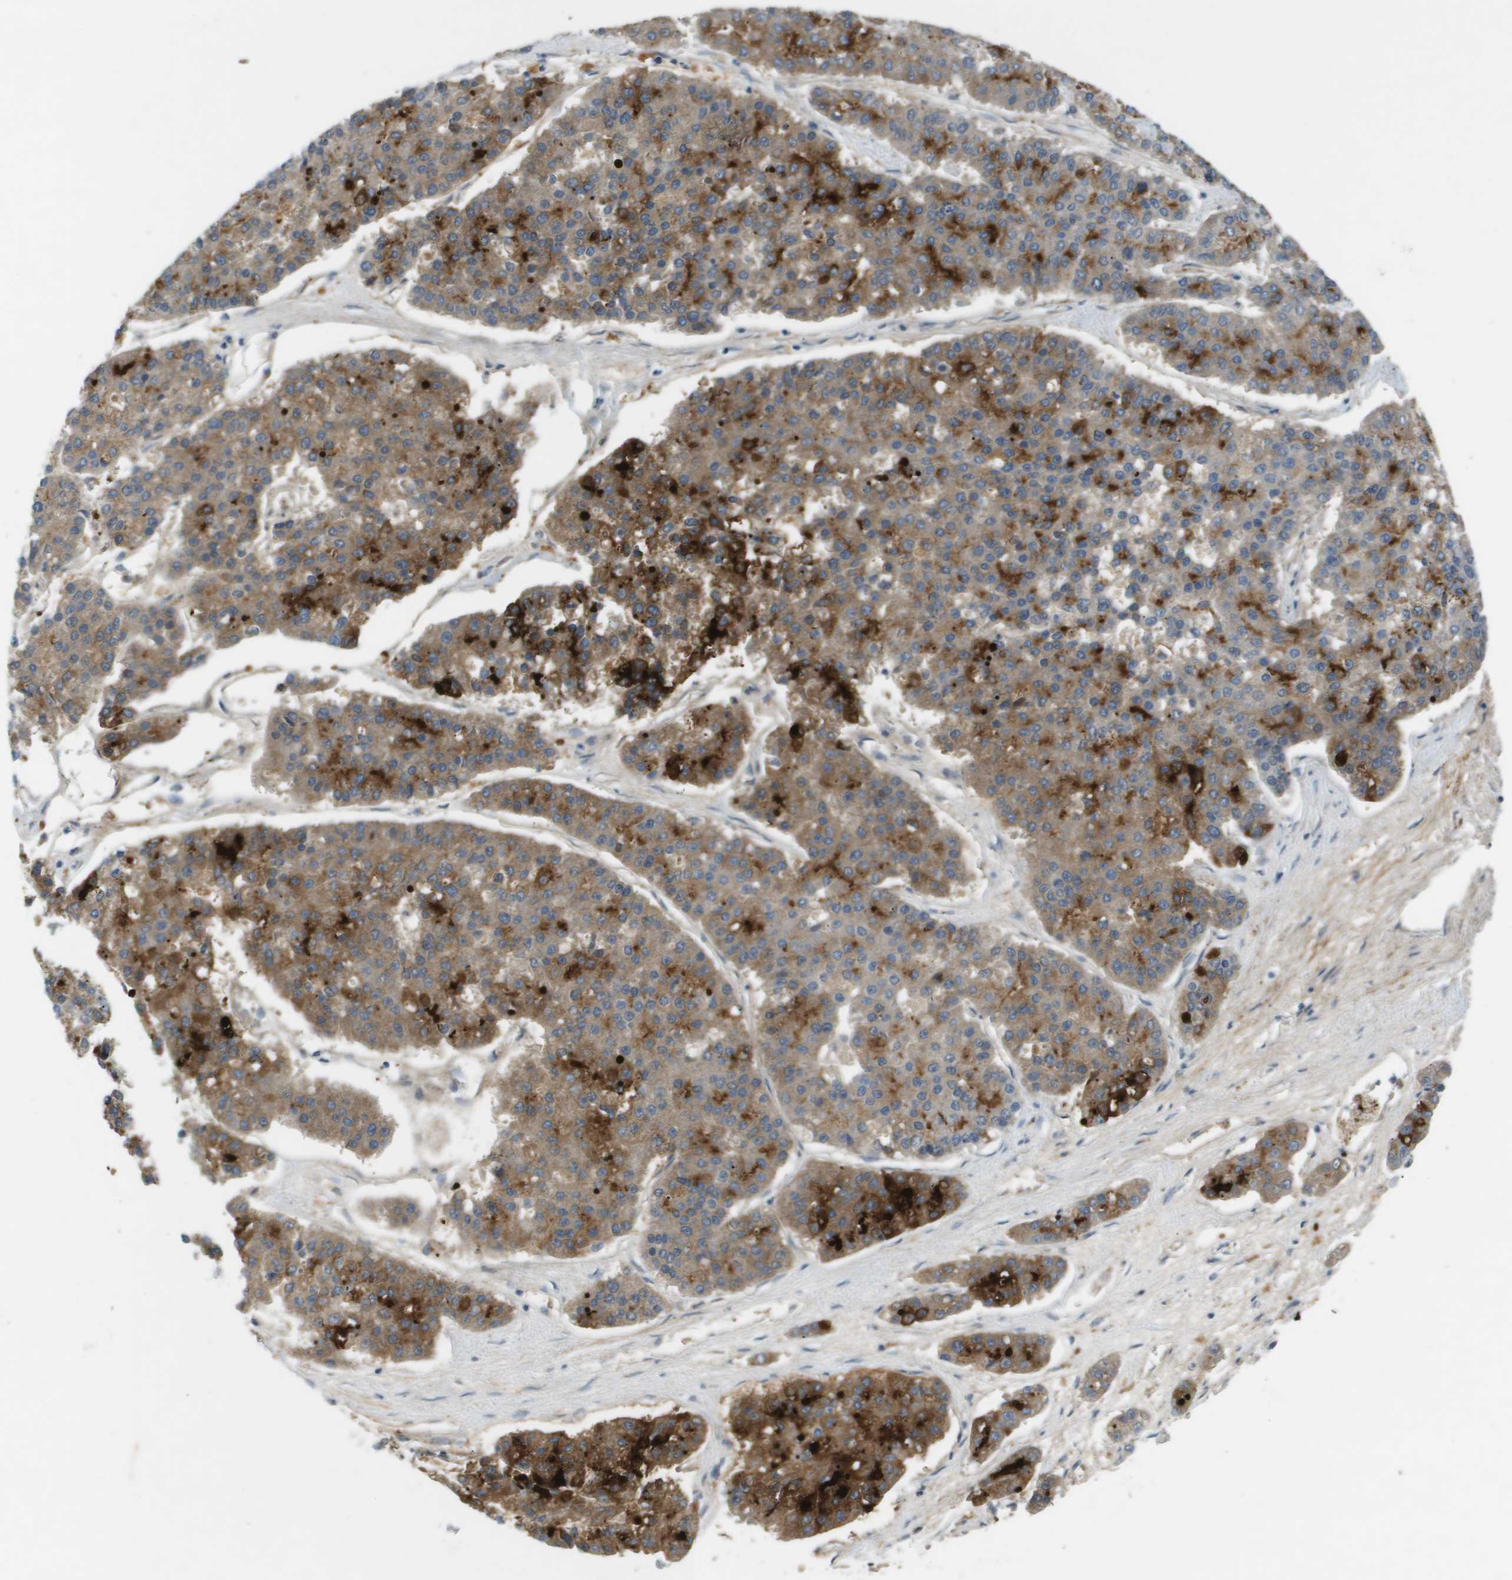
{"staining": {"intensity": "moderate", "quantity": "25%-75%", "location": "cytoplasmic/membranous"}, "tissue": "pancreatic cancer", "cell_type": "Tumor cells", "image_type": "cancer", "snomed": [{"axis": "morphology", "description": "Adenocarcinoma, NOS"}, {"axis": "topography", "description": "Pancreas"}], "caption": "The photomicrograph exhibits a brown stain indicating the presence of a protein in the cytoplasmic/membranous of tumor cells in pancreatic adenocarcinoma. Ihc stains the protein of interest in brown and the nuclei are stained blue.", "gene": "VTN", "patient": {"sex": "male", "age": 50}}